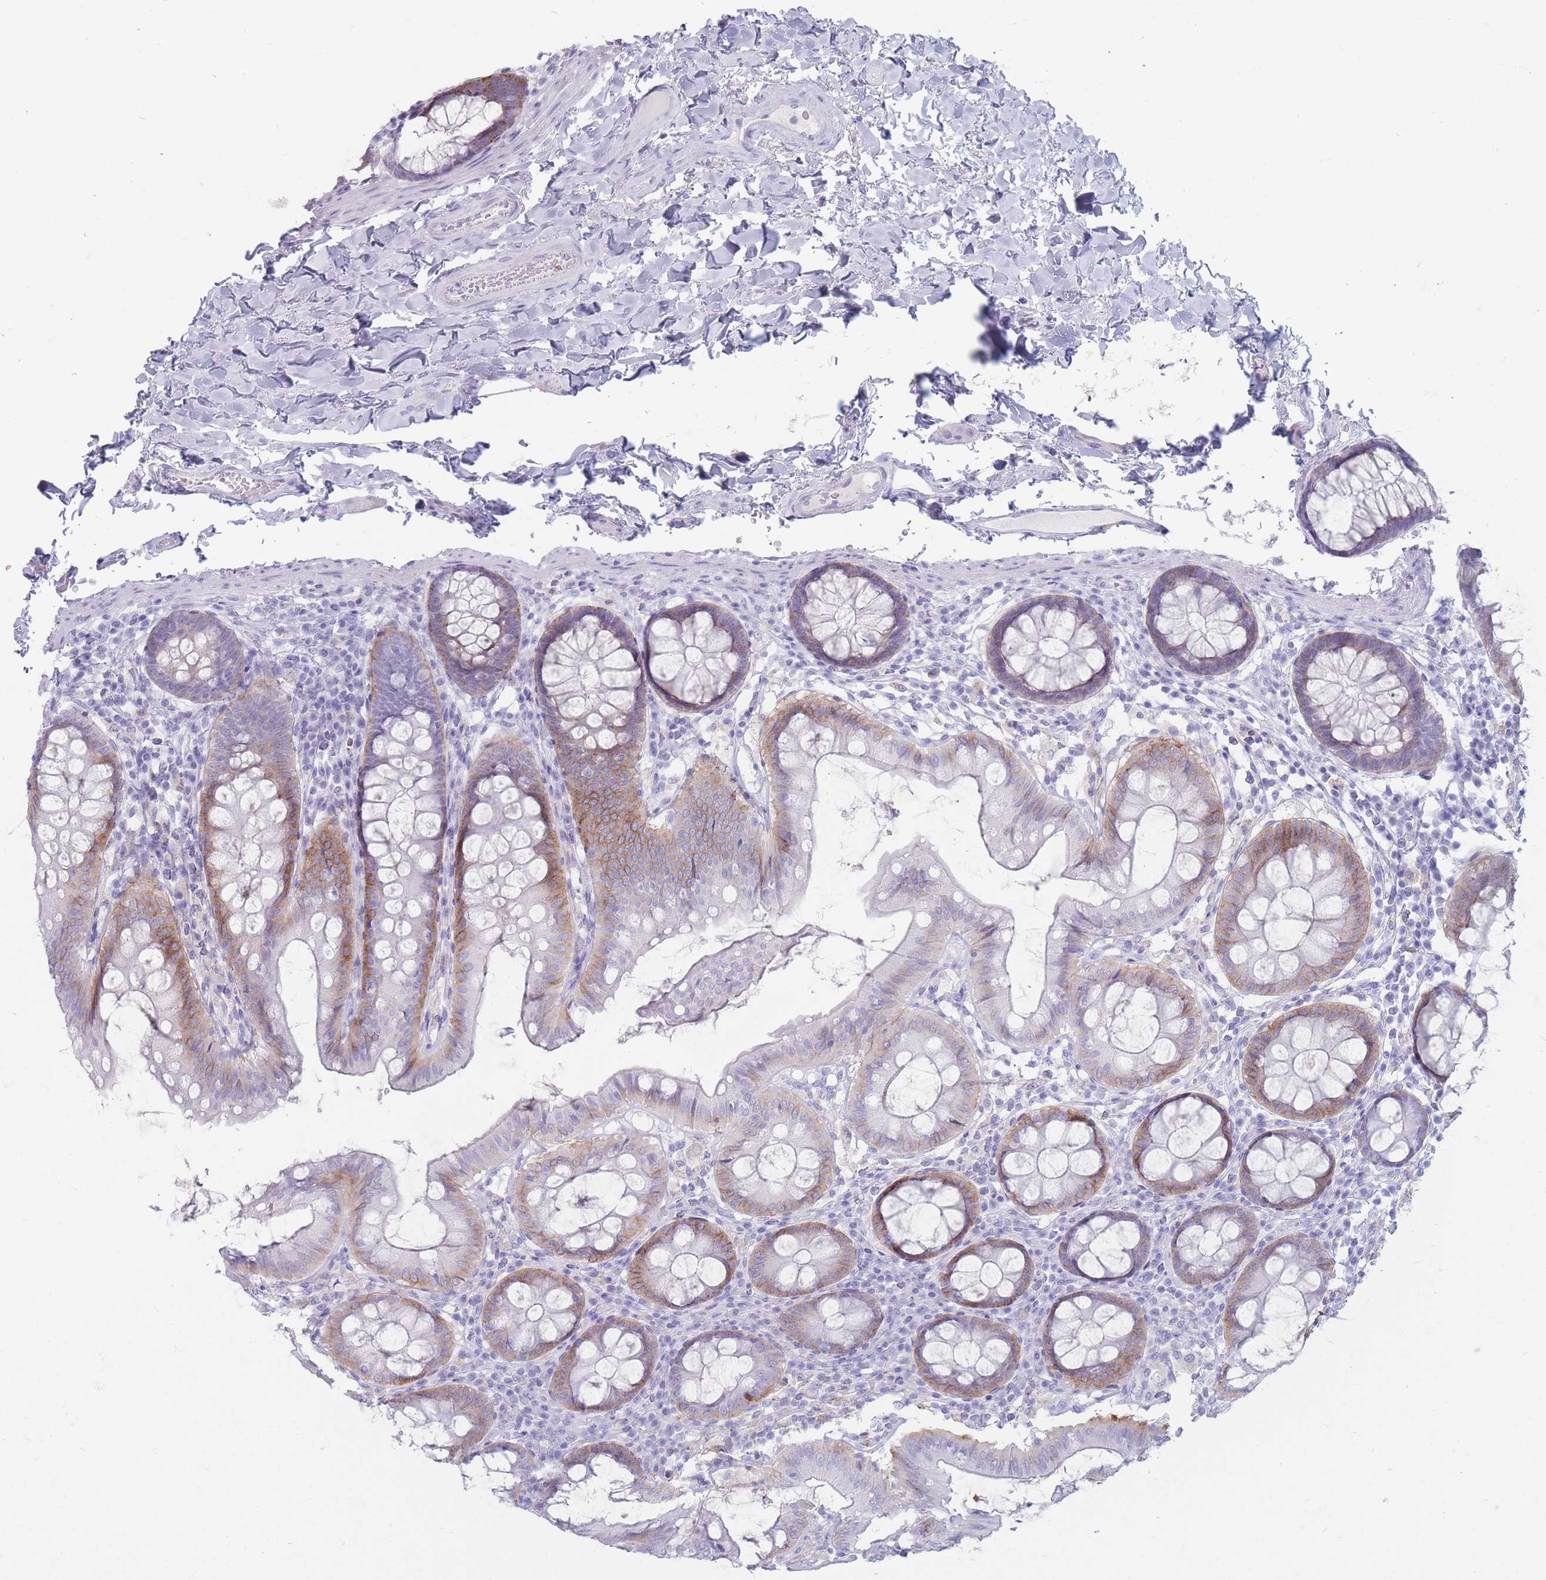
{"staining": {"intensity": "negative", "quantity": "none", "location": "none"}, "tissue": "colon", "cell_type": "Endothelial cells", "image_type": "normal", "snomed": [{"axis": "morphology", "description": "Normal tissue, NOS"}, {"axis": "topography", "description": "Colon"}], "caption": "Protein analysis of normal colon displays no significant expression in endothelial cells.", "gene": "ST3GAL5", "patient": {"sex": "male", "age": 84}}